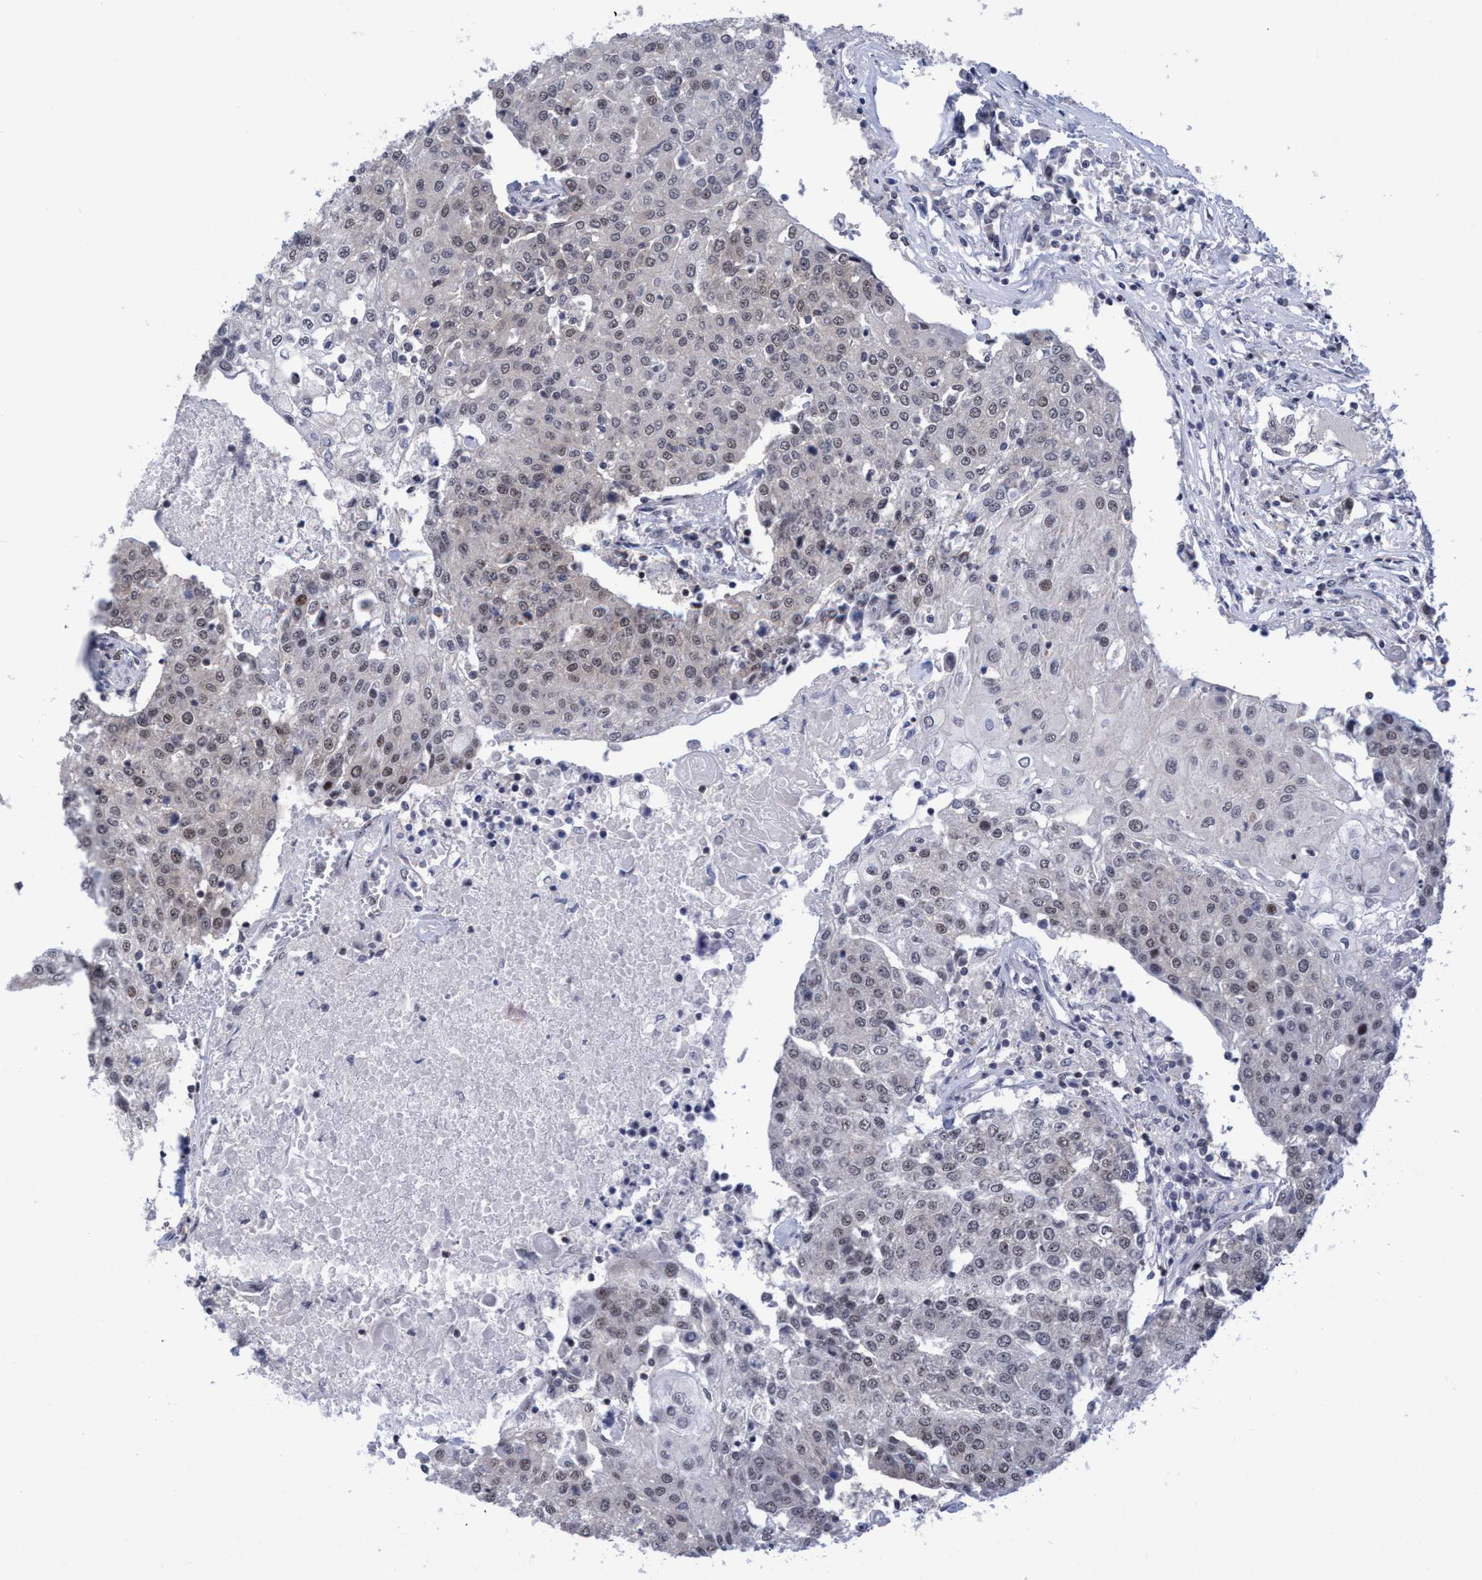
{"staining": {"intensity": "weak", "quantity": "25%-75%", "location": "nuclear"}, "tissue": "urothelial cancer", "cell_type": "Tumor cells", "image_type": "cancer", "snomed": [{"axis": "morphology", "description": "Urothelial carcinoma, High grade"}, {"axis": "topography", "description": "Urinary bladder"}], "caption": "This is a histology image of immunohistochemistry (IHC) staining of high-grade urothelial carcinoma, which shows weak expression in the nuclear of tumor cells.", "gene": "C9orf78", "patient": {"sex": "female", "age": 85}}